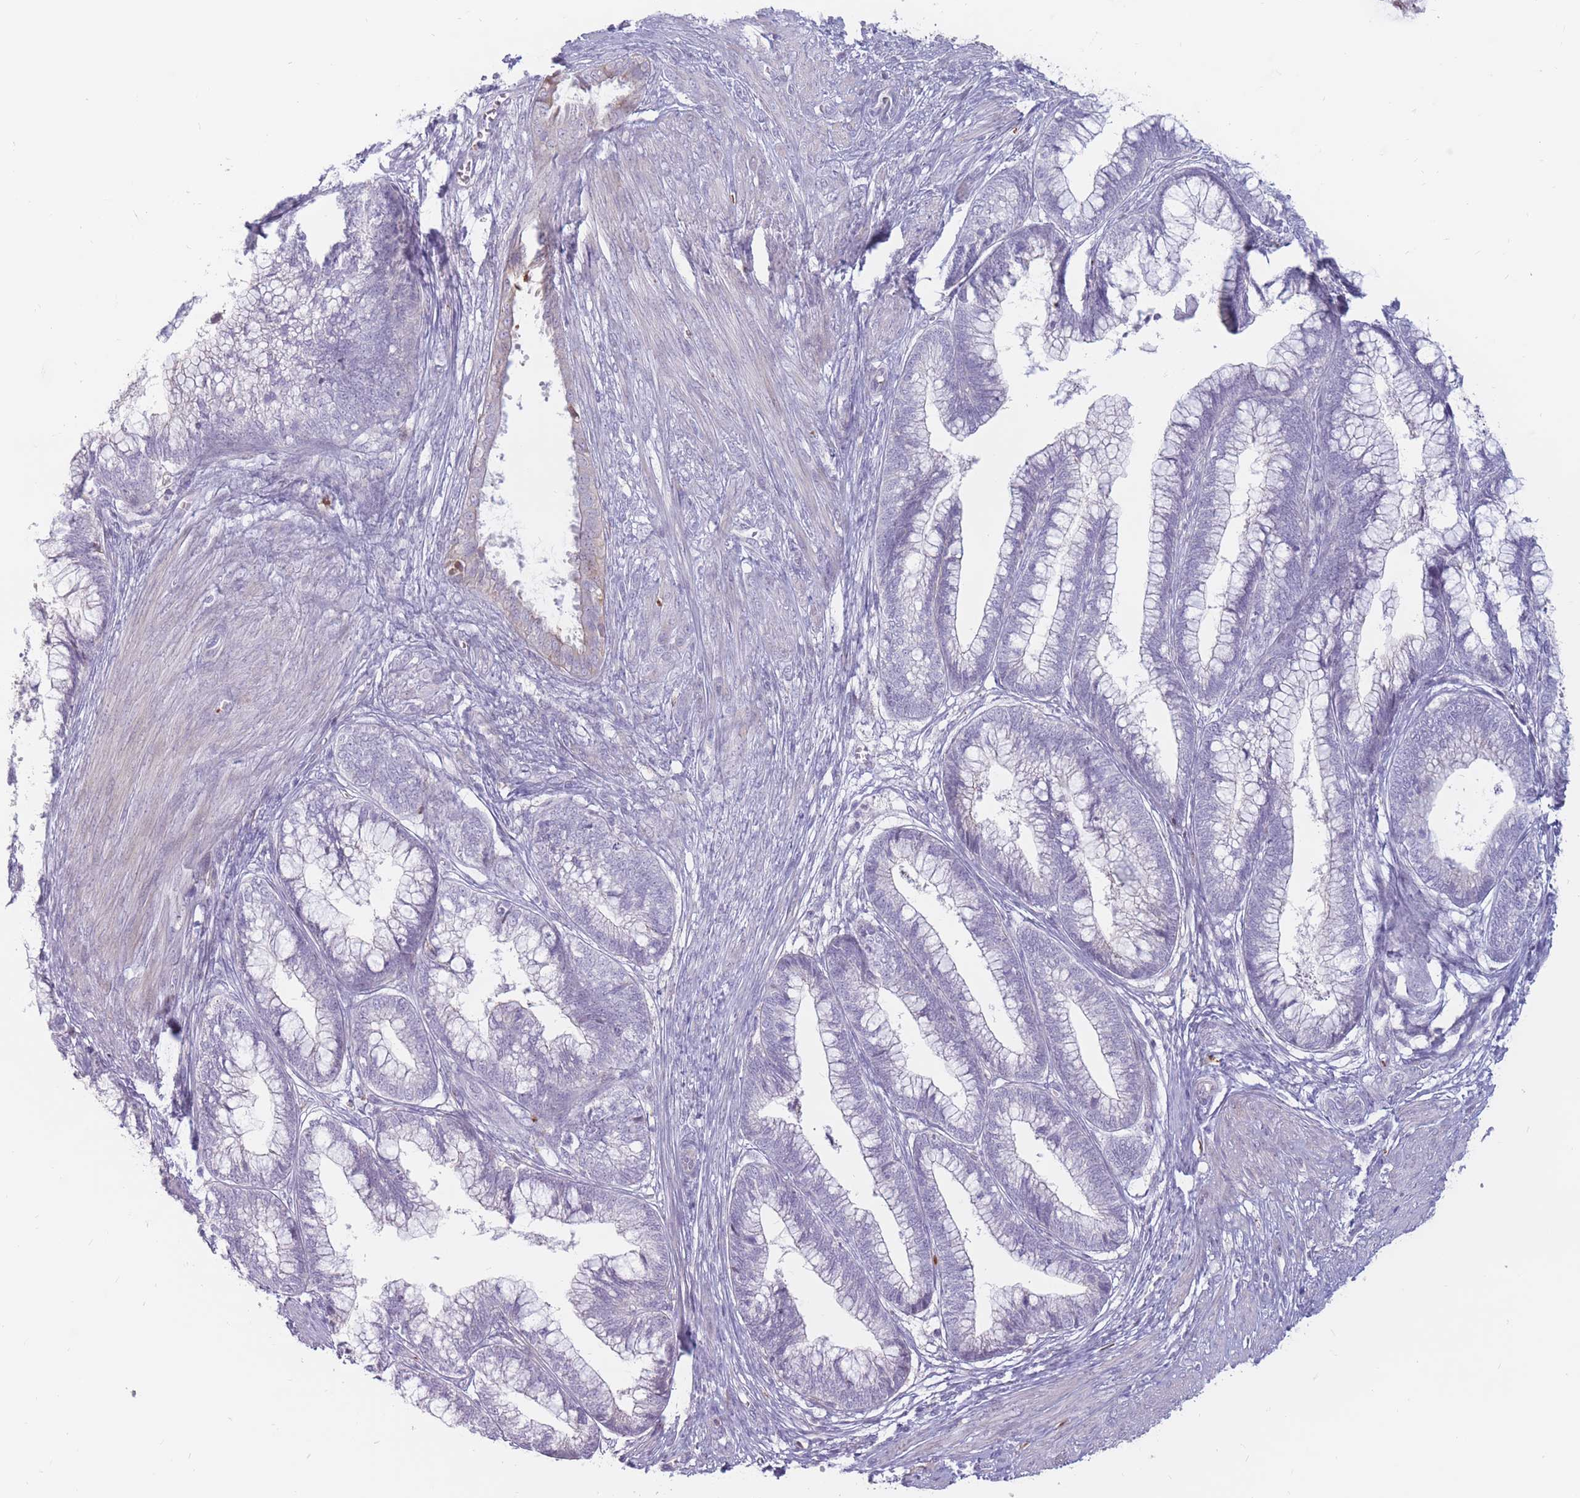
{"staining": {"intensity": "negative", "quantity": "none", "location": "none"}, "tissue": "cervical cancer", "cell_type": "Tumor cells", "image_type": "cancer", "snomed": [{"axis": "morphology", "description": "Adenocarcinoma, NOS"}, {"axis": "topography", "description": "Cervix"}], "caption": "Tumor cells are negative for protein expression in human cervical cancer (adenocarcinoma).", "gene": "PTGDR", "patient": {"sex": "female", "age": 44}}